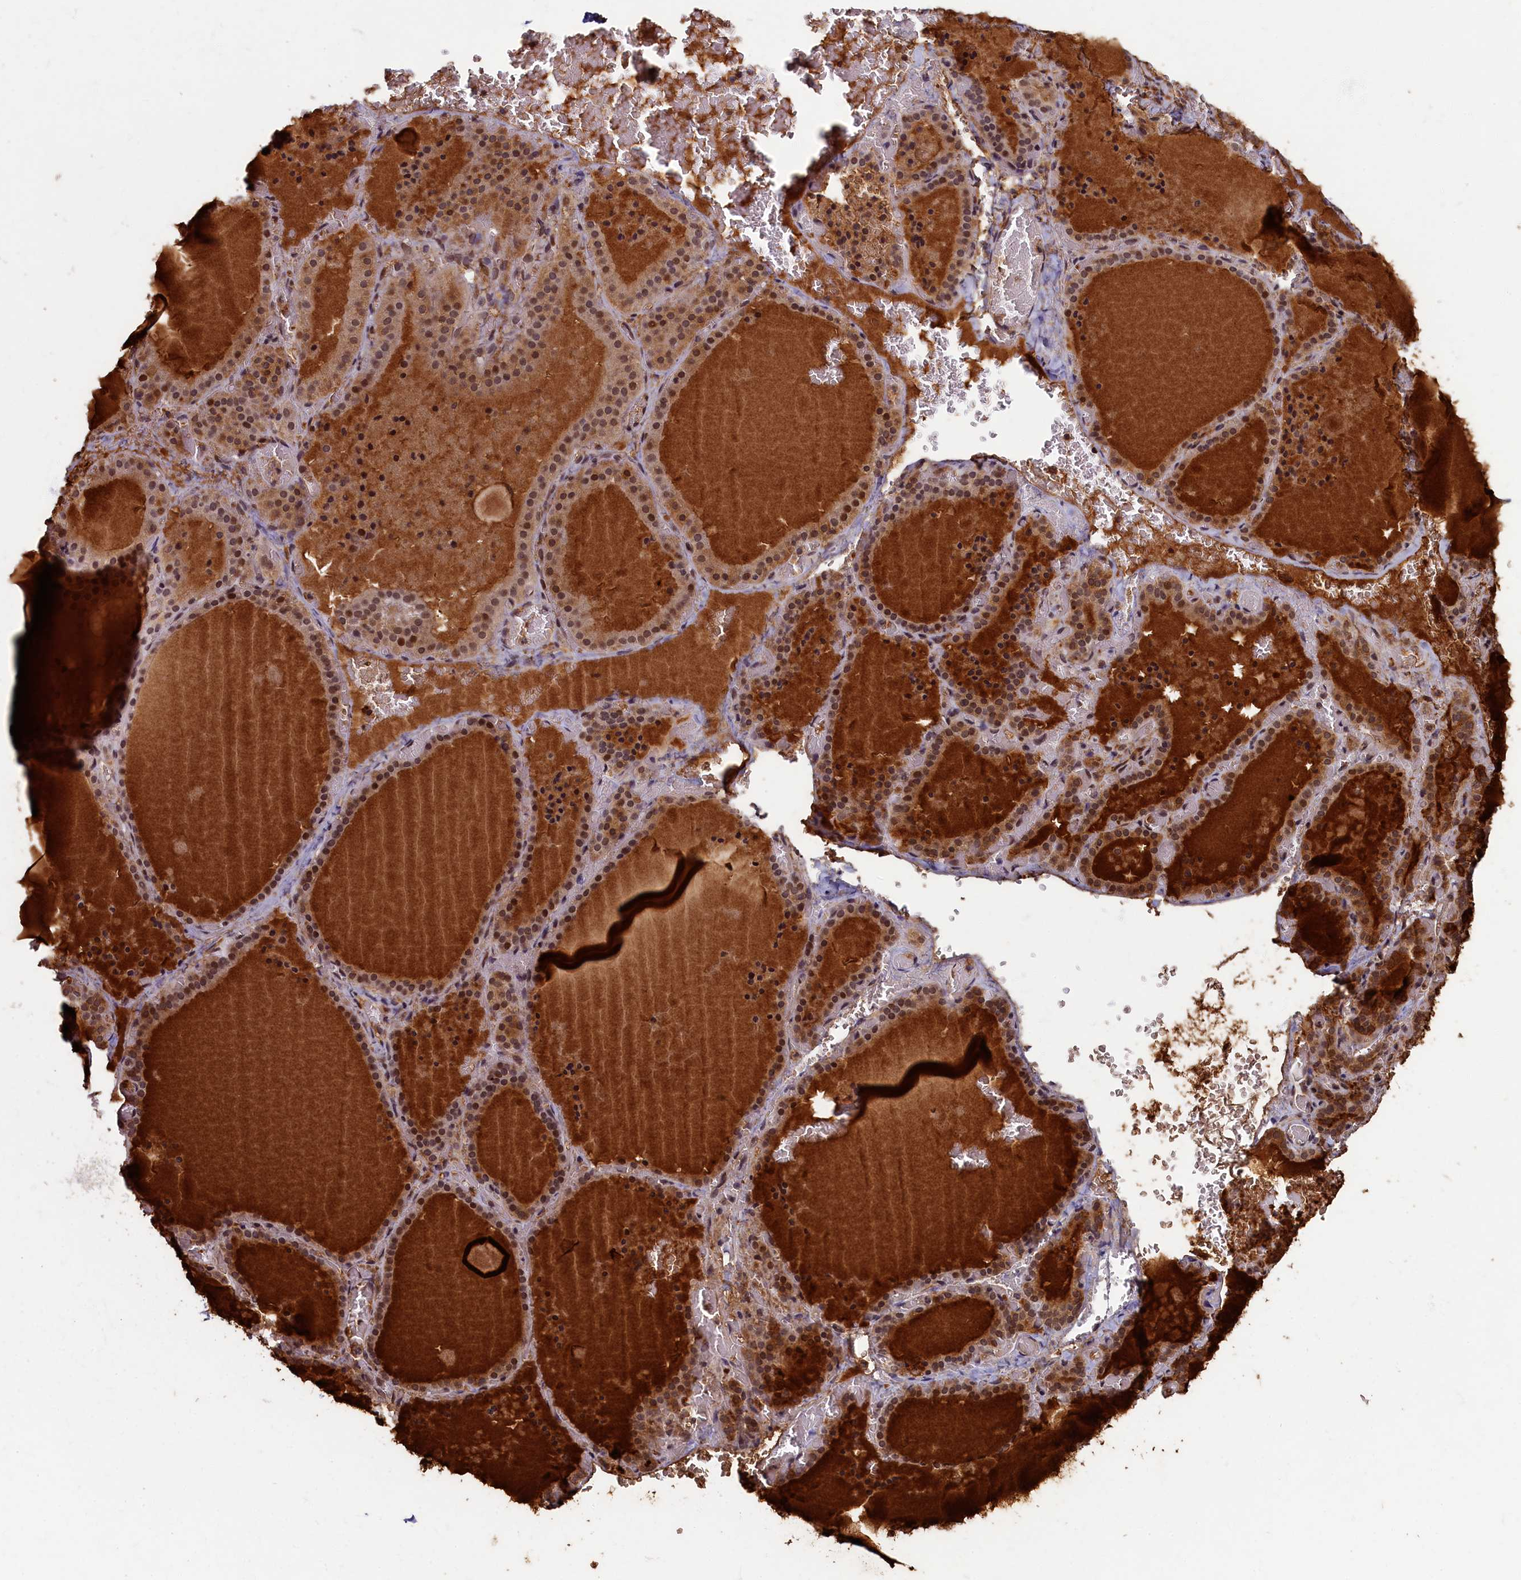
{"staining": {"intensity": "moderate", "quantity": "25%-75%", "location": "cytoplasmic/membranous,nuclear"}, "tissue": "thyroid gland", "cell_type": "Glandular cells", "image_type": "normal", "snomed": [{"axis": "morphology", "description": "Normal tissue, NOS"}, {"axis": "topography", "description": "Thyroid gland"}], "caption": "Thyroid gland stained with DAB (3,3'-diaminobenzidine) immunohistochemistry (IHC) shows medium levels of moderate cytoplasmic/membranous,nuclear positivity in about 25%-75% of glandular cells.", "gene": "BRCA1", "patient": {"sex": "female", "age": 39}}